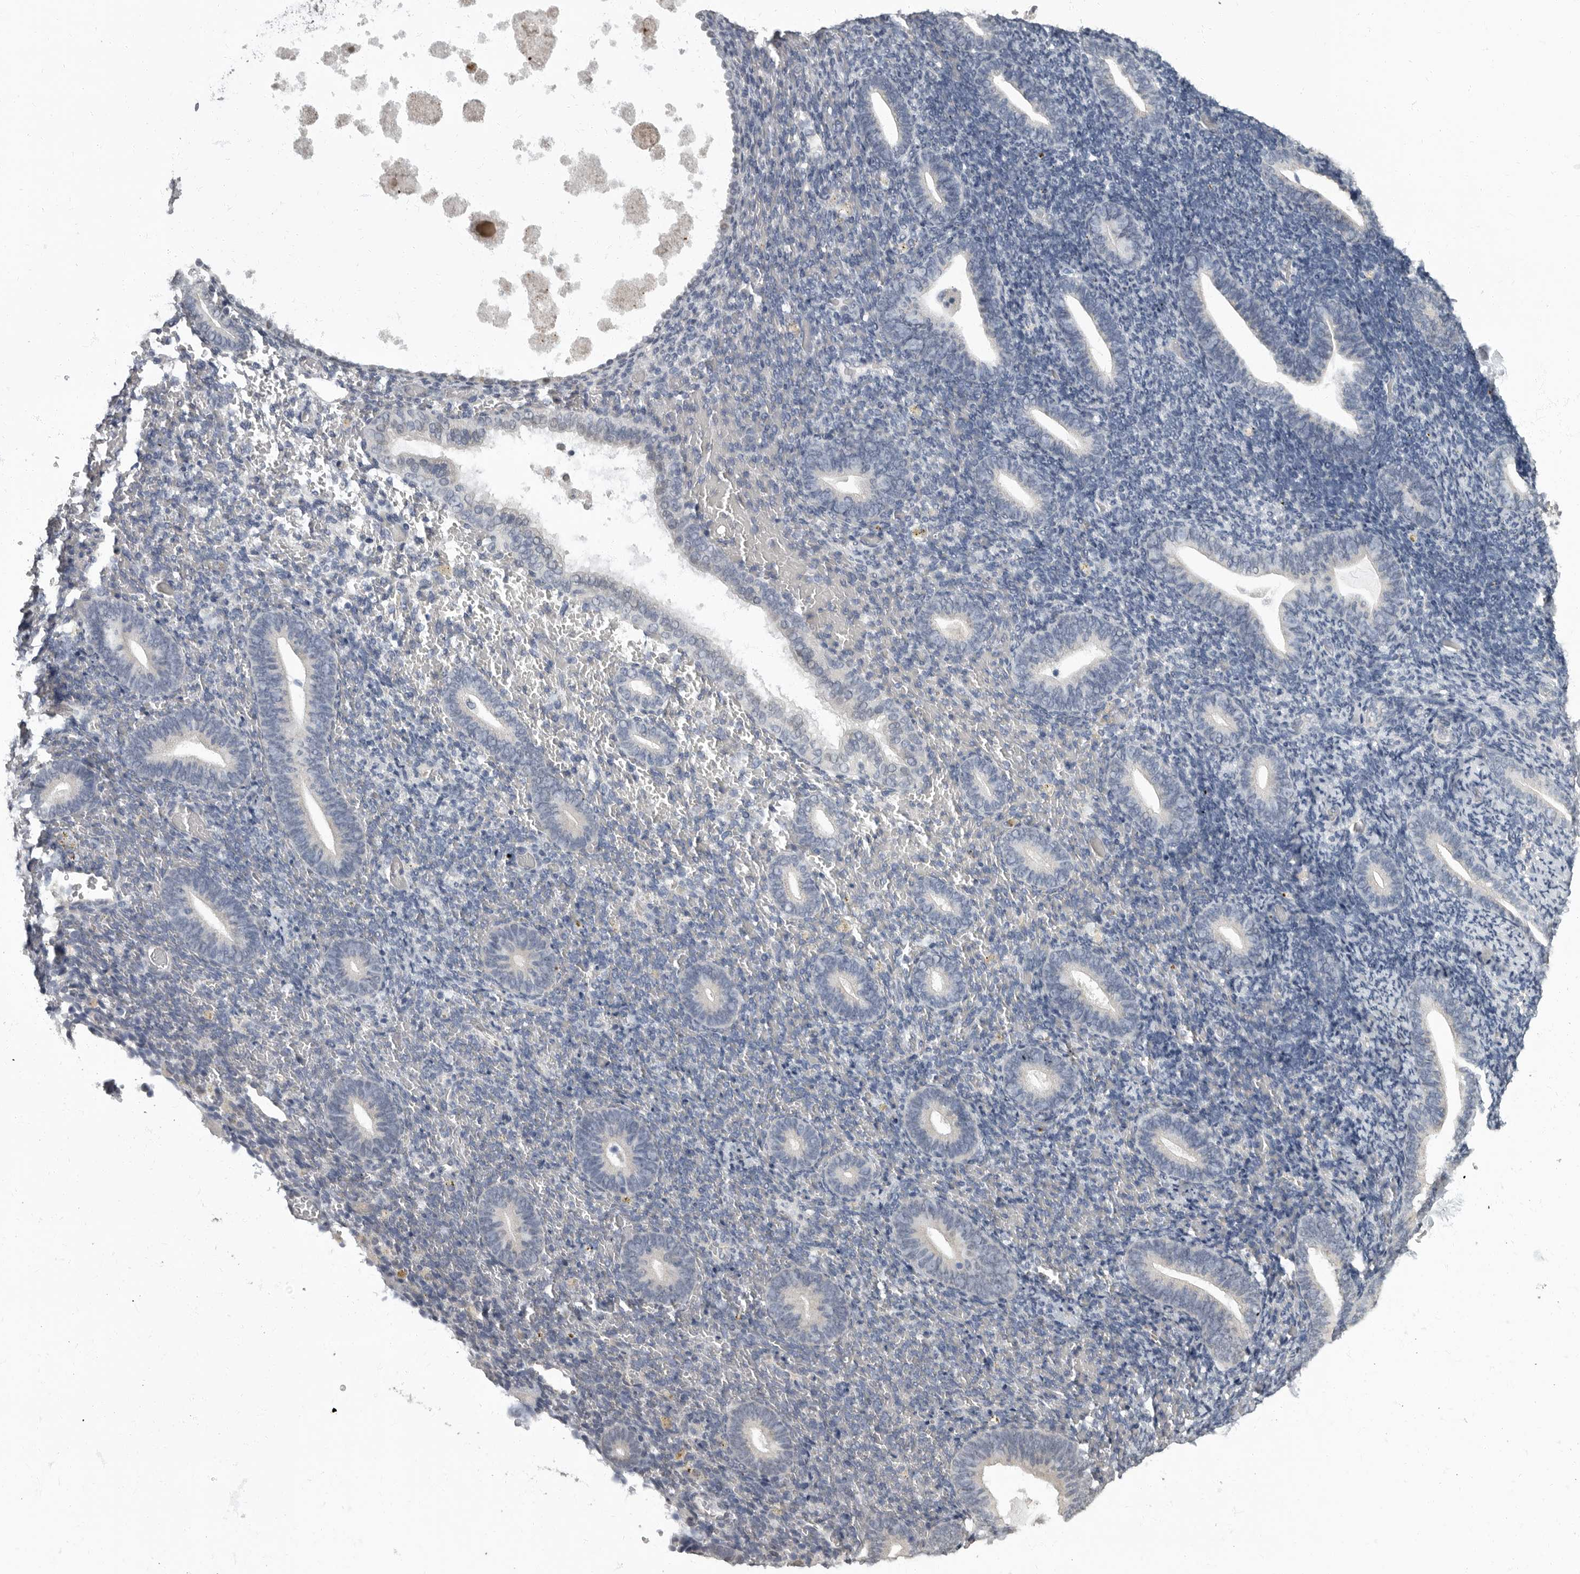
{"staining": {"intensity": "negative", "quantity": "none", "location": "none"}, "tissue": "endometrium", "cell_type": "Cells in endometrial stroma", "image_type": "normal", "snomed": [{"axis": "morphology", "description": "Normal tissue, NOS"}, {"axis": "topography", "description": "Endometrium"}], "caption": "Immunohistochemical staining of normal human endometrium reveals no significant expression in cells in endometrial stroma.", "gene": "ARHGEF10", "patient": {"sex": "female", "age": 51}}